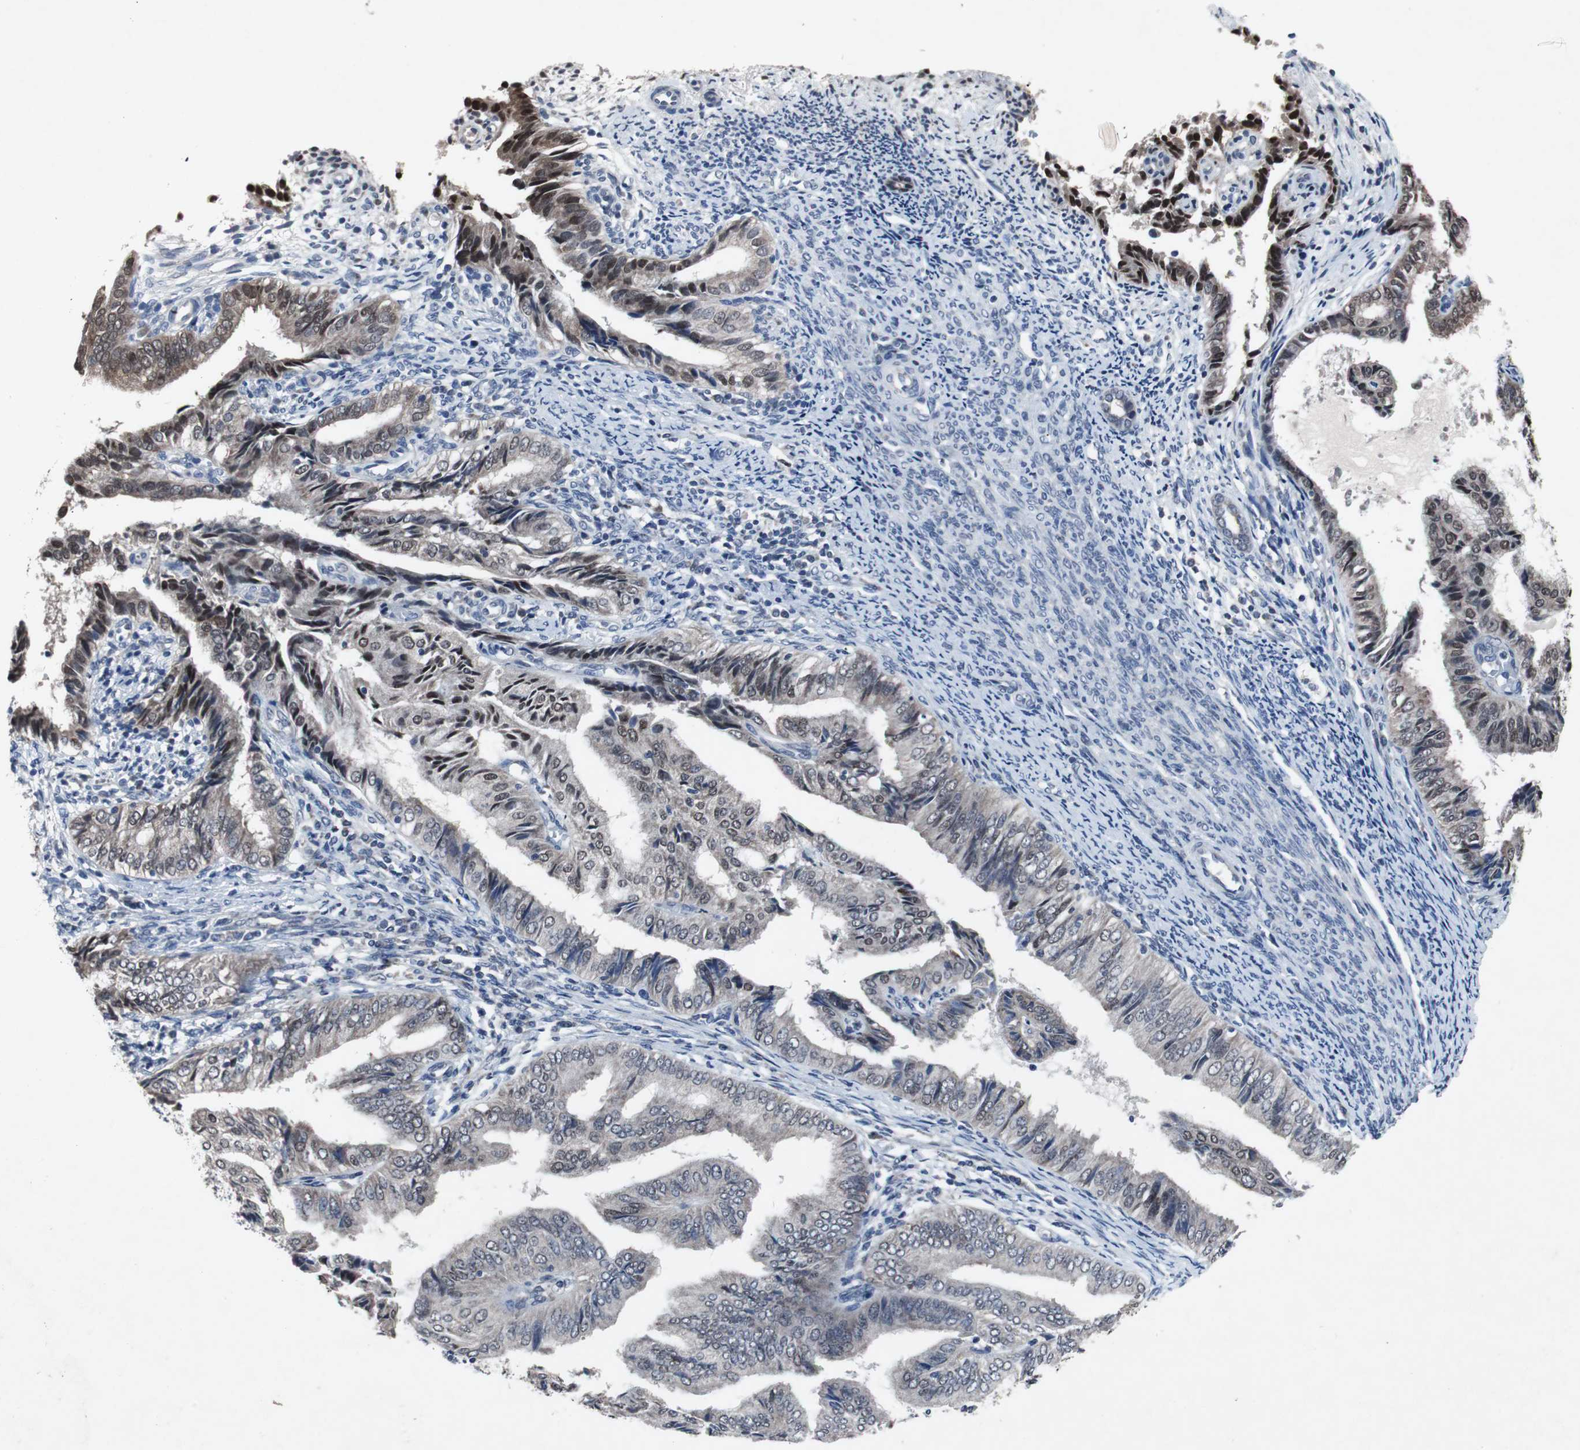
{"staining": {"intensity": "moderate", "quantity": "25%-75%", "location": "cytoplasmic/membranous,nuclear"}, "tissue": "endometrial cancer", "cell_type": "Tumor cells", "image_type": "cancer", "snomed": [{"axis": "morphology", "description": "Adenocarcinoma, NOS"}, {"axis": "topography", "description": "Endometrium"}], "caption": "Immunohistochemical staining of adenocarcinoma (endometrial) displays moderate cytoplasmic/membranous and nuclear protein positivity in approximately 25%-75% of tumor cells.", "gene": "RBM47", "patient": {"sex": "female", "age": 58}}